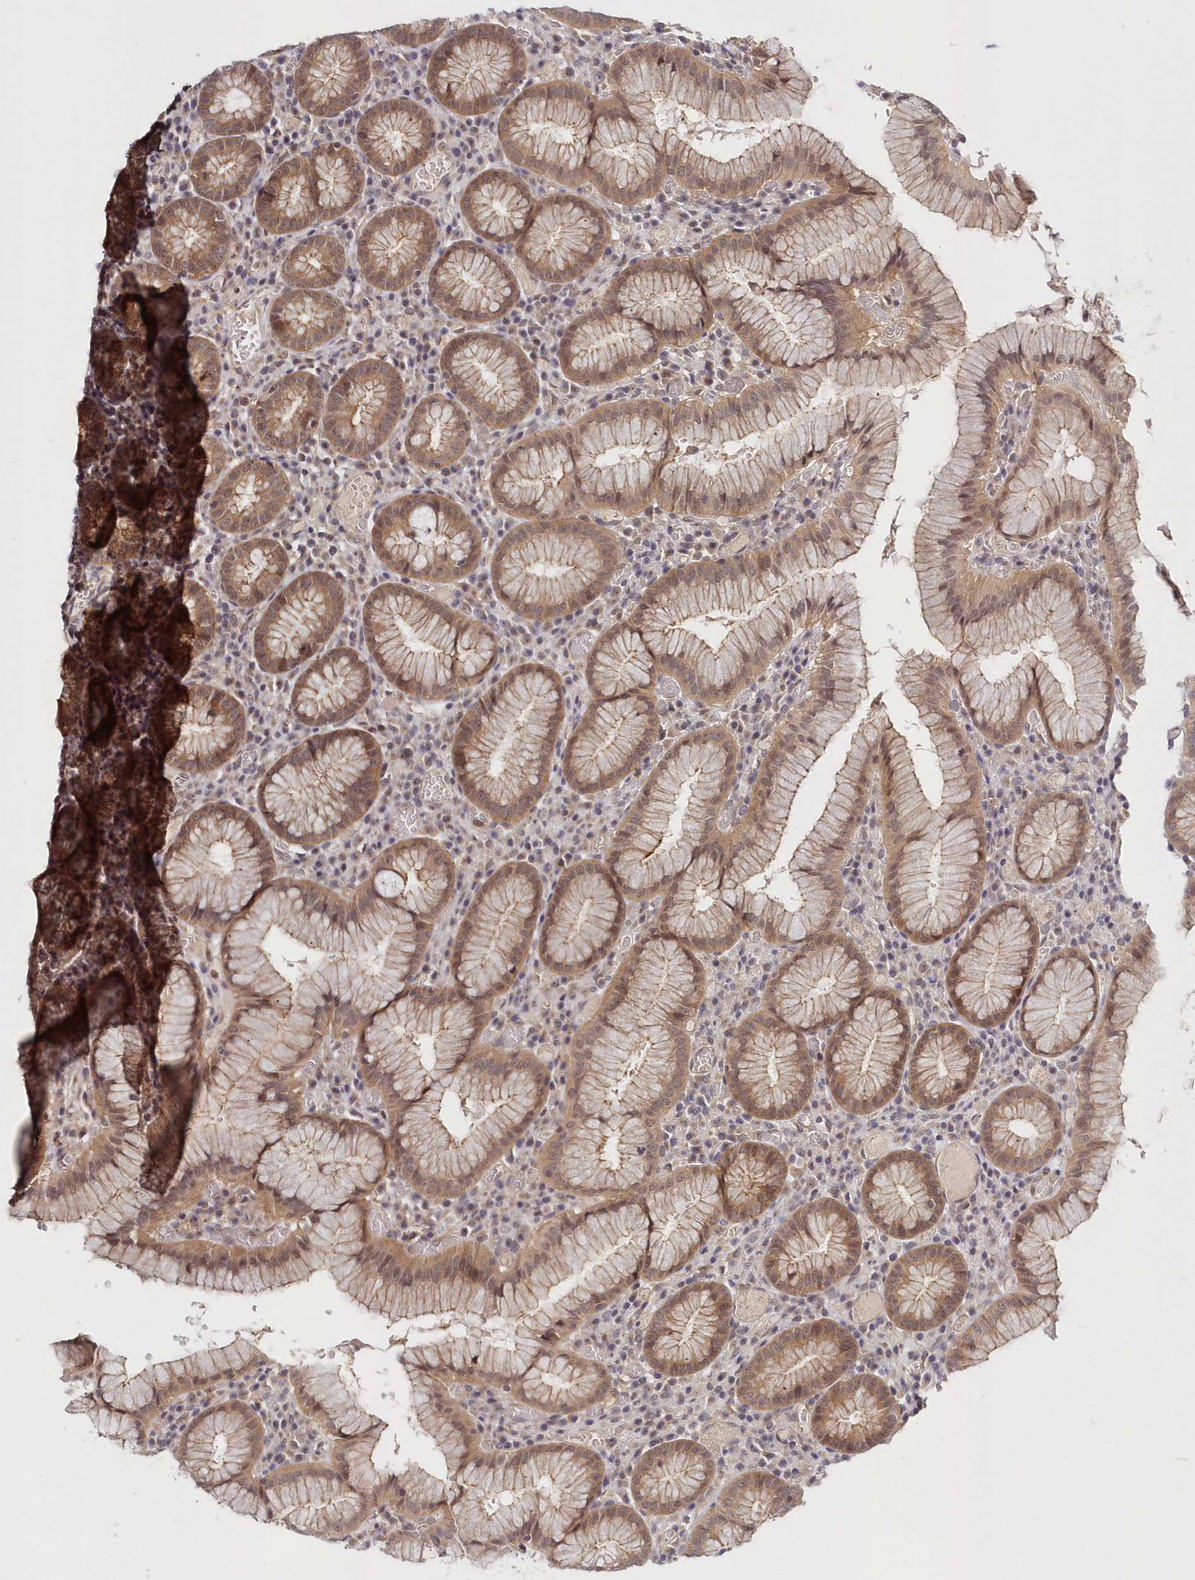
{"staining": {"intensity": "strong", "quantity": "25%-75%", "location": "cytoplasmic/membranous"}, "tissue": "stomach", "cell_type": "Glandular cells", "image_type": "normal", "snomed": [{"axis": "morphology", "description": "Normal tissue, NOS"}, {"axis": "topography", "description": "Stomach"}], "caption": "A brown stain labels strong cytoplasmic/membranous staining of a protein in glandular cells of benign human stomach.", "gene": "KATNA1", "patient": {"sex": "male", "age": 55}}